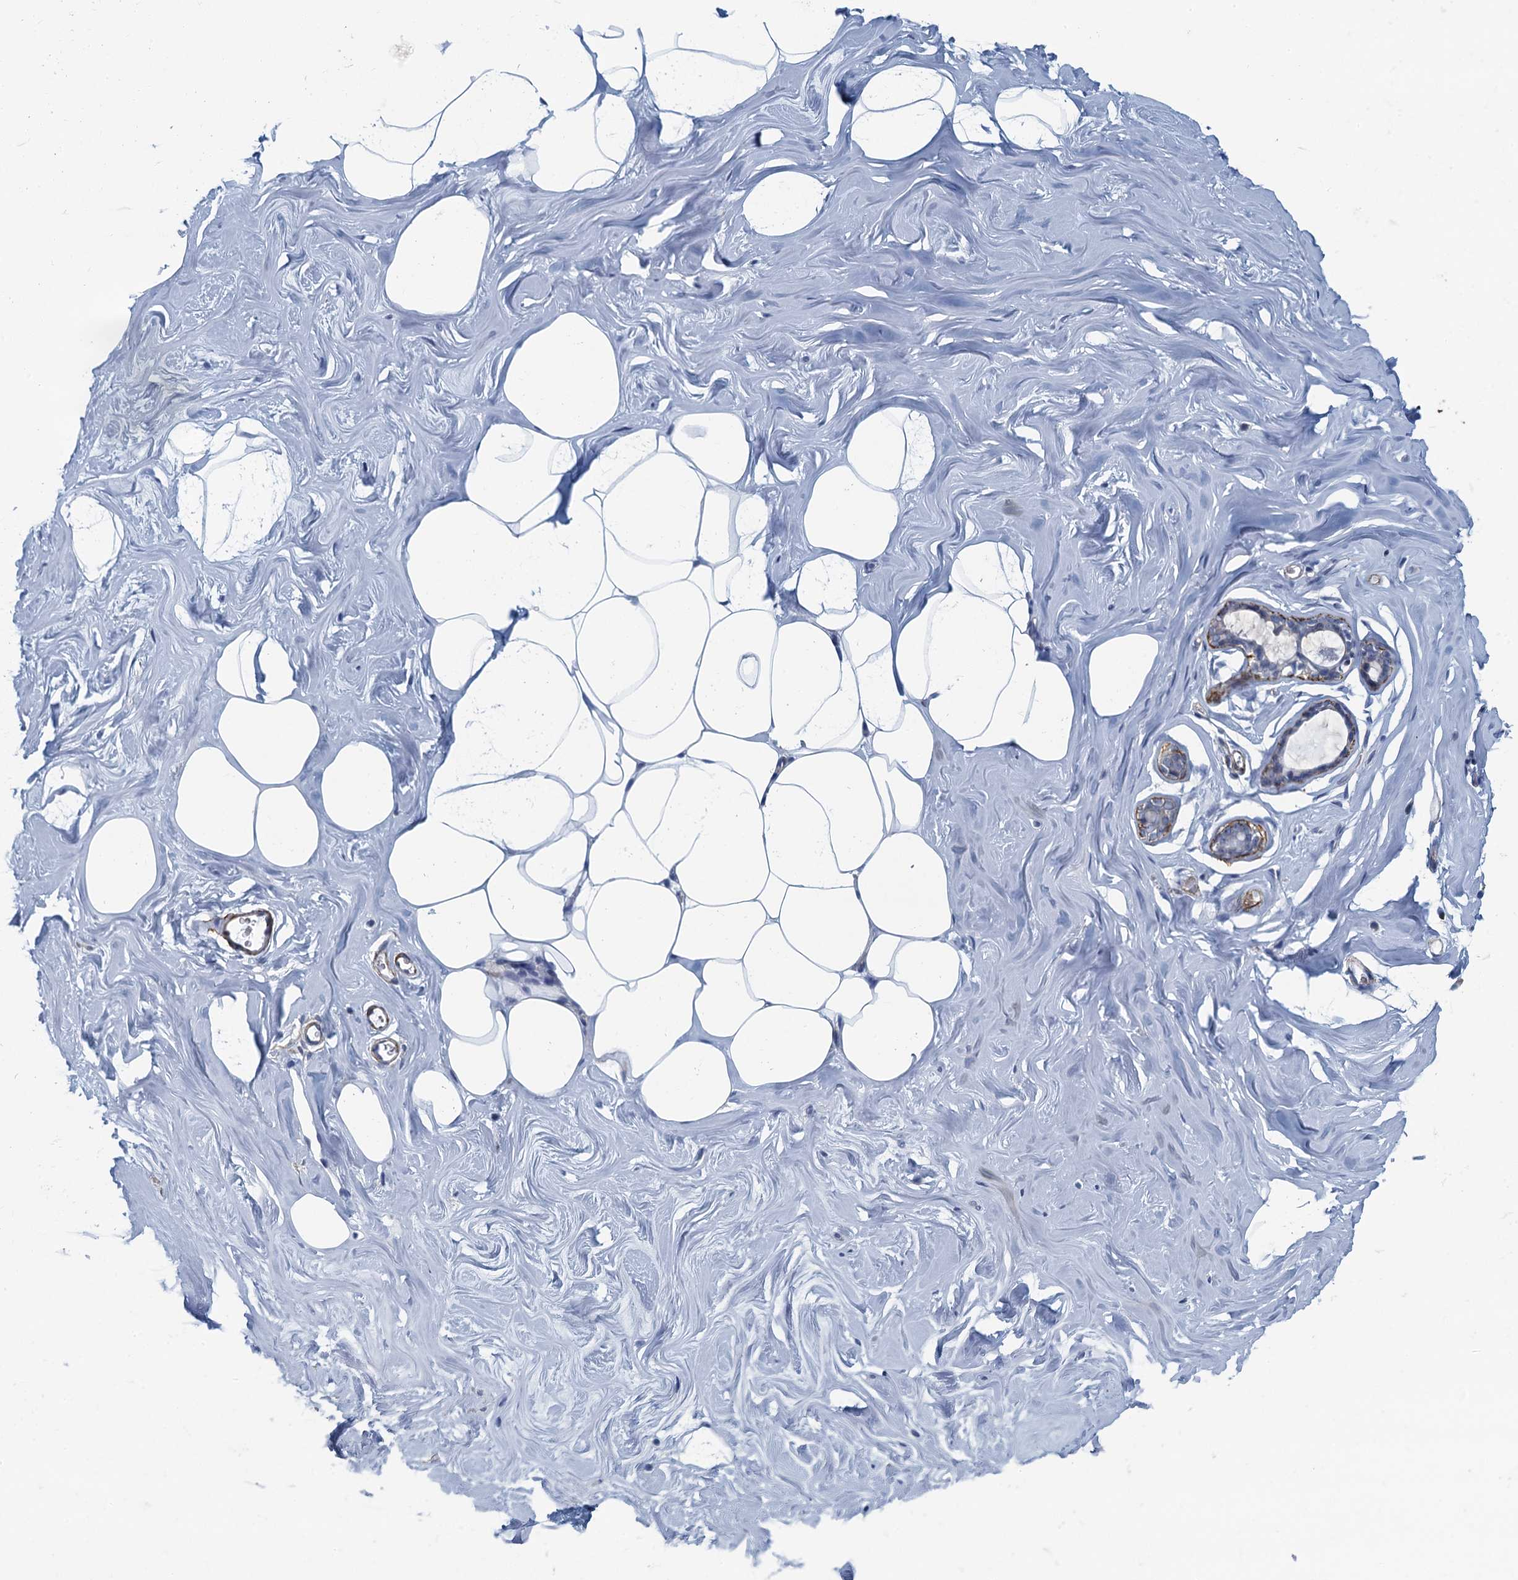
{"staining": {"intensity": "negative", "quantity": "none", "location": "none"}, "tissue": "adipose tissue", "cell_type": "Adipocytes", "image_type": "normal", "snomed": [{"axis": "morphology", "description": "Normal tissue, NOS"}, {"axis": "morphology", "description": "Fibrosis, NOS"}, {"axis": "topography", "description": "Breast"}, {"axis": "topography", "description": "Adipose tissue"}], "caption": "Immunohistochemical staining of normal human adipose tissue displays no significant expression in adipocytes.", "gene": "ALG2", "patient": {"sex": "female", "age": 39}}